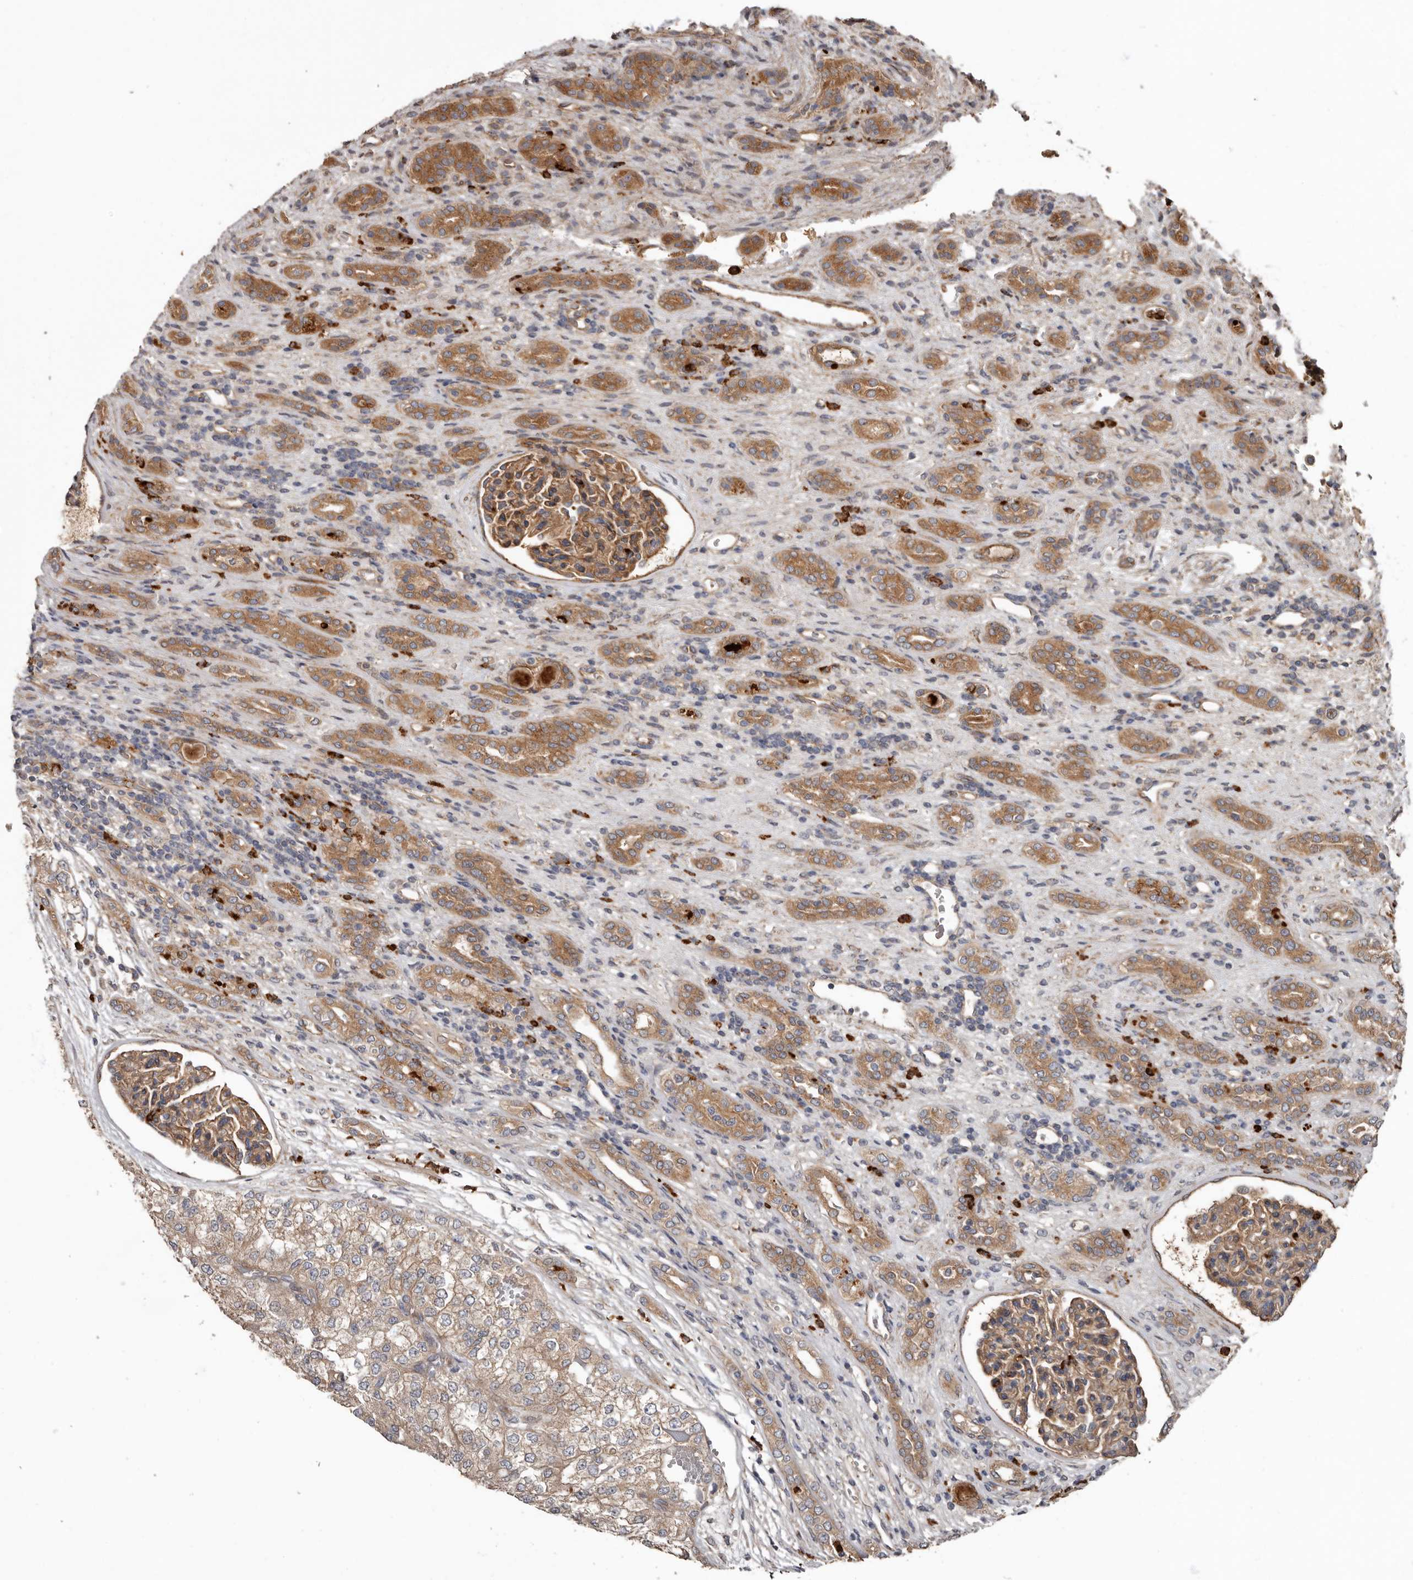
{"staining": {"intensity": "weak", "quantity": ">75%", "location": "cytoplasmic/membranous"}, "tissue": "renal cancer", "cell_type": "Tumor cells", "image_type": "cancer", "snomed": [{"axis": "morphology", "description": "Adenocarcinoma, NOS"}, {"axis": "topography", "description": "Kidney"}], "caption": "Renal cancer (adenocarcinoma) tissue reveals weak cytoplasmic/membranous staining in approximately >75% of tumor cells Nuclei are stained in blue.", "gene": "ARHGEF5", "patient": {"sex": "female", "age": 54}}